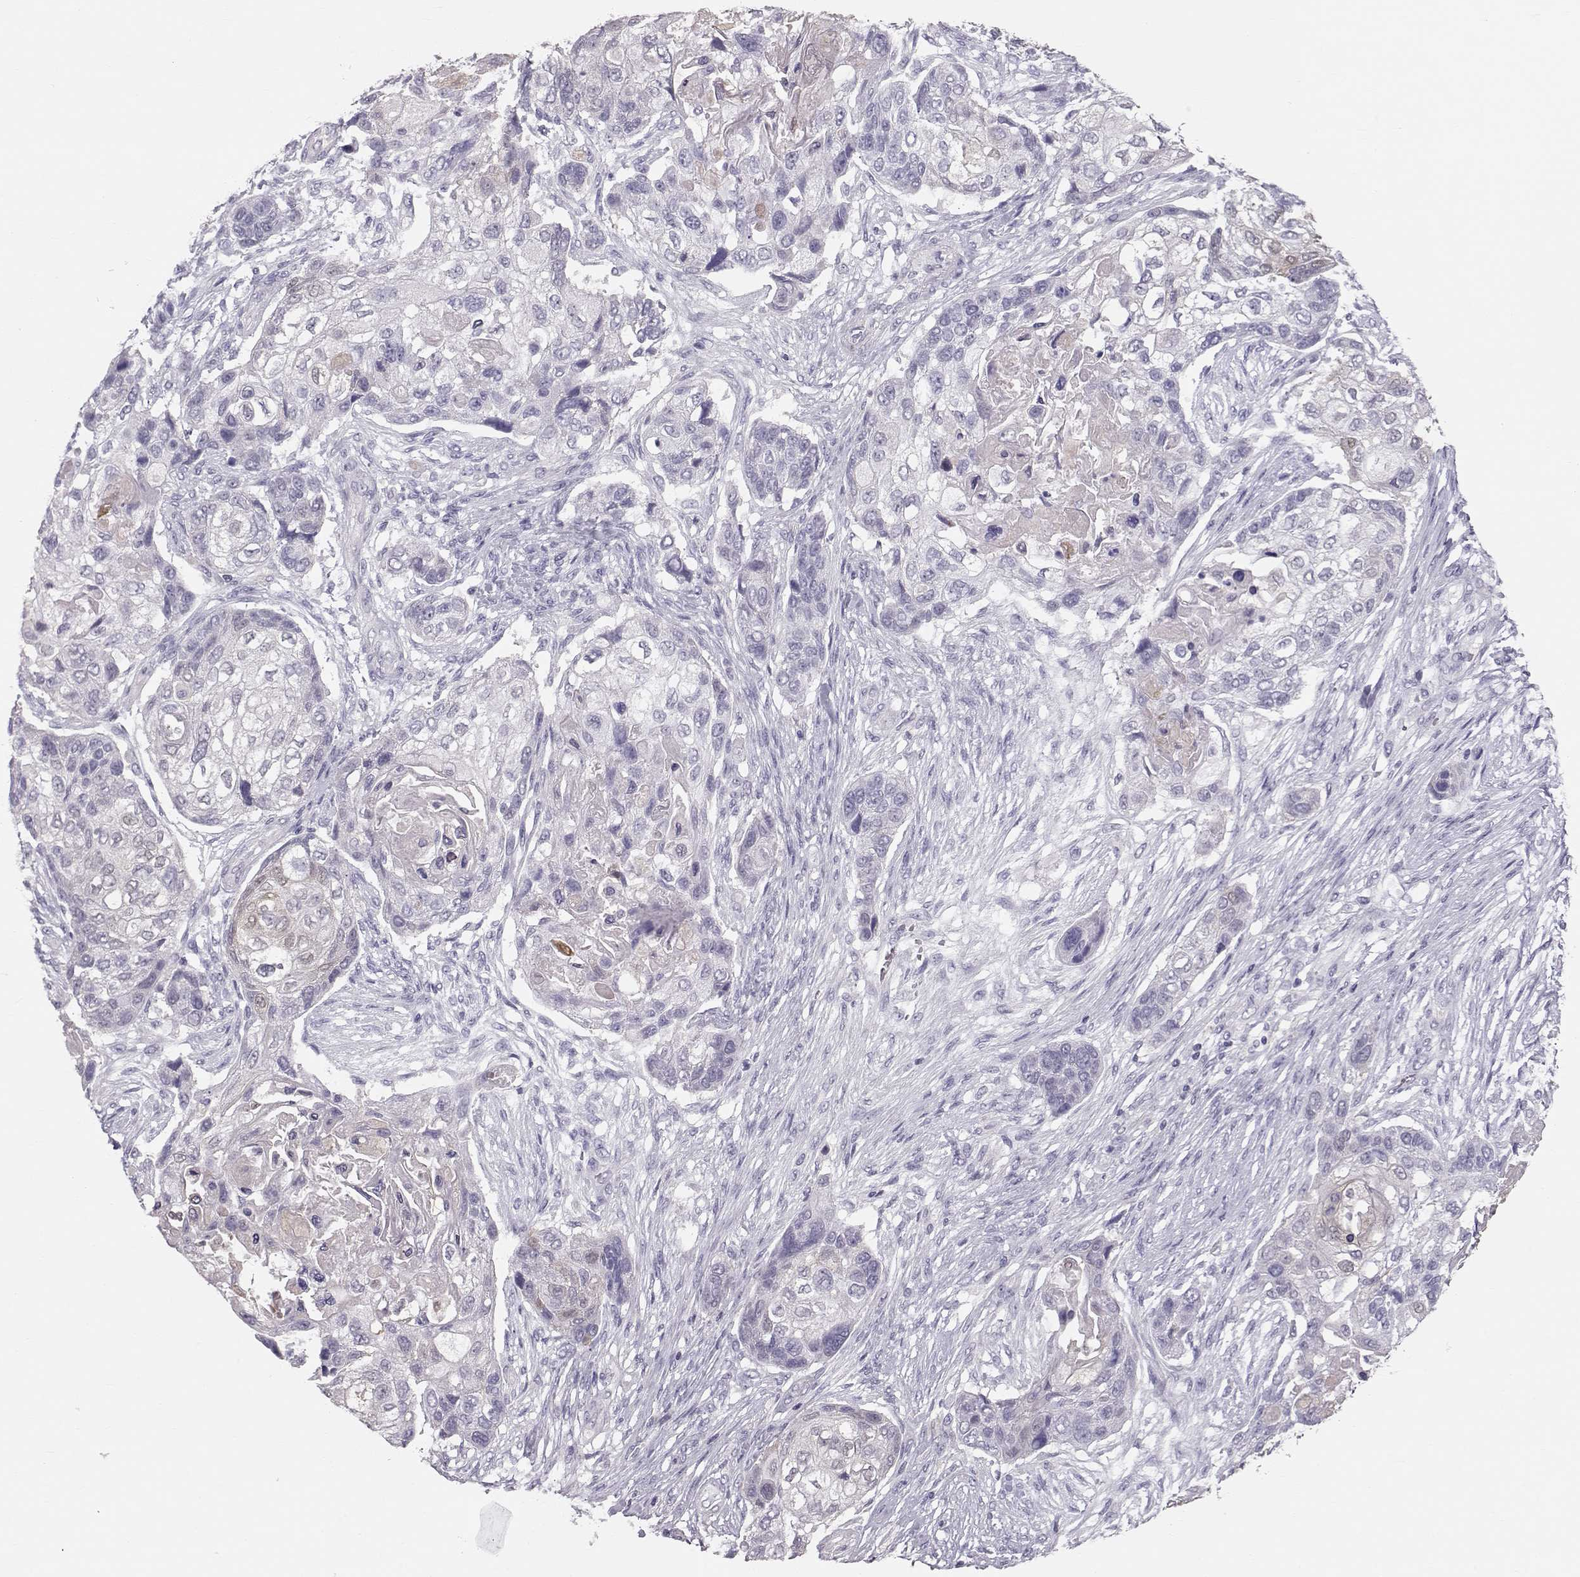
{"staining": {"intensity": "negative", "quantity": "none", "location": "none"}, "tissue": "lung cancer", "cell_type": "Tumor cells", "image_type": "cancer", "snomed": [{"axis": "morphology", "description": "Squamous cell carcinoma, NOS"}, {"axis": "topography", "description": "Lung"}], "caption": "Immunohistochemical staining of lung cancer displays no significant staining in tumor cells. The staining is performed using DAB (3,3'-diaminobenzidine) brown chromogen with nuclei counter-stained in using hematoxylin.", "gene": "POU1F1", "patient": {"sex": "male", "age": 69}}